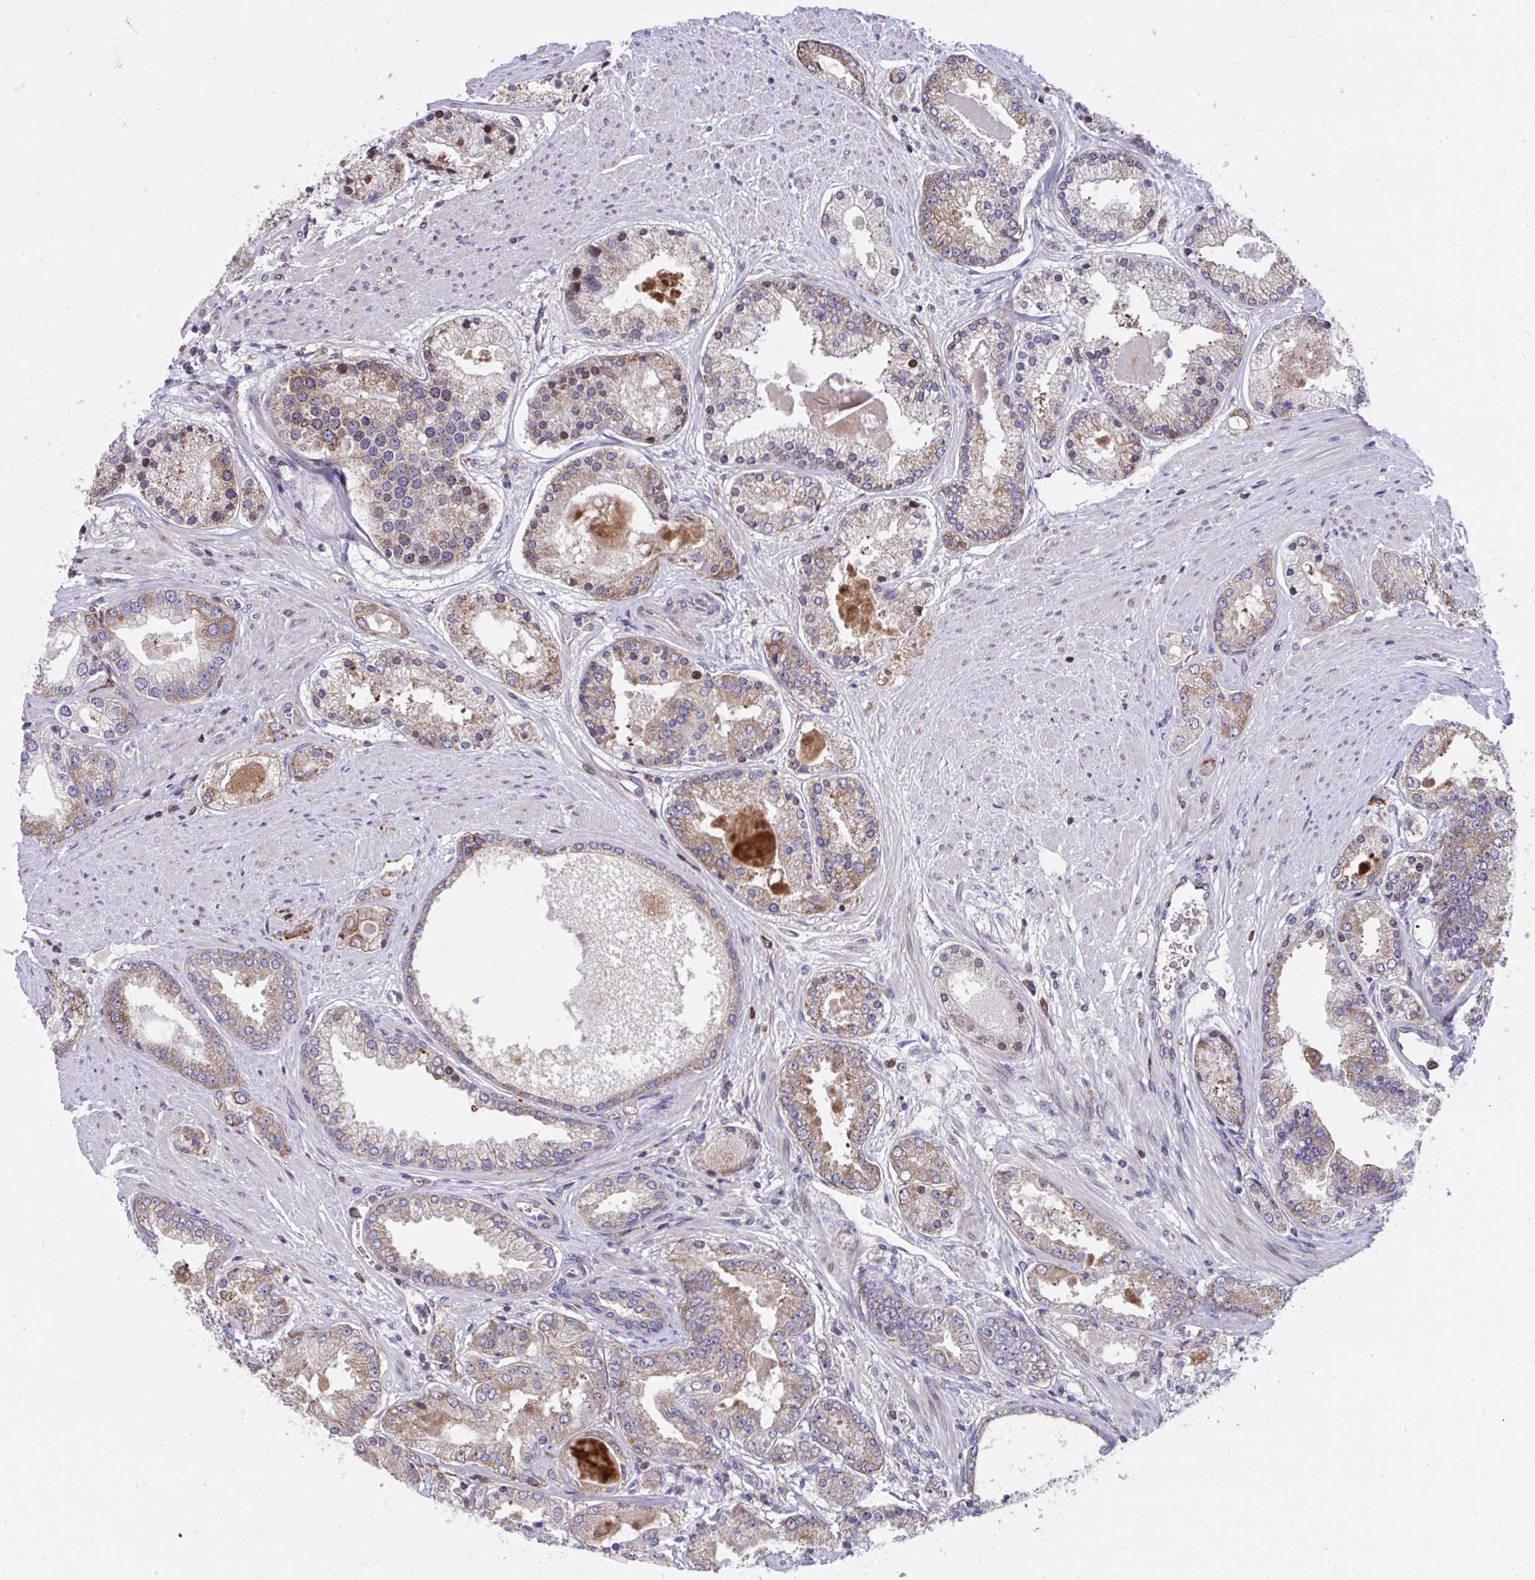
{"staining": {"intensity": "moderate", "quantity": "25%-75%", "location": "cytoplasmic/membranous"}, "tissue": "prostate cancer", "cell_type": "Tumor cells", "image_type": "cancer", "snomed": [{"axis": "morphology", "description": "Adenocarcinoma, High grade"}, {"axis": "topography", "description": "Prostate"}], "caption": "Immunohistochemistry micrograph of neoplastic tissue: human prostate cancer stained using immunohistochemistry (IHC) demonstrates medium levels of moderate protein expression localized specifically in the cytoplasmic/membranous of tumor cells, appearing as a cytoplasmic/membranous brown color.", "gene": "ZNF778", "patient": {"sex": "male", "age": 67}}